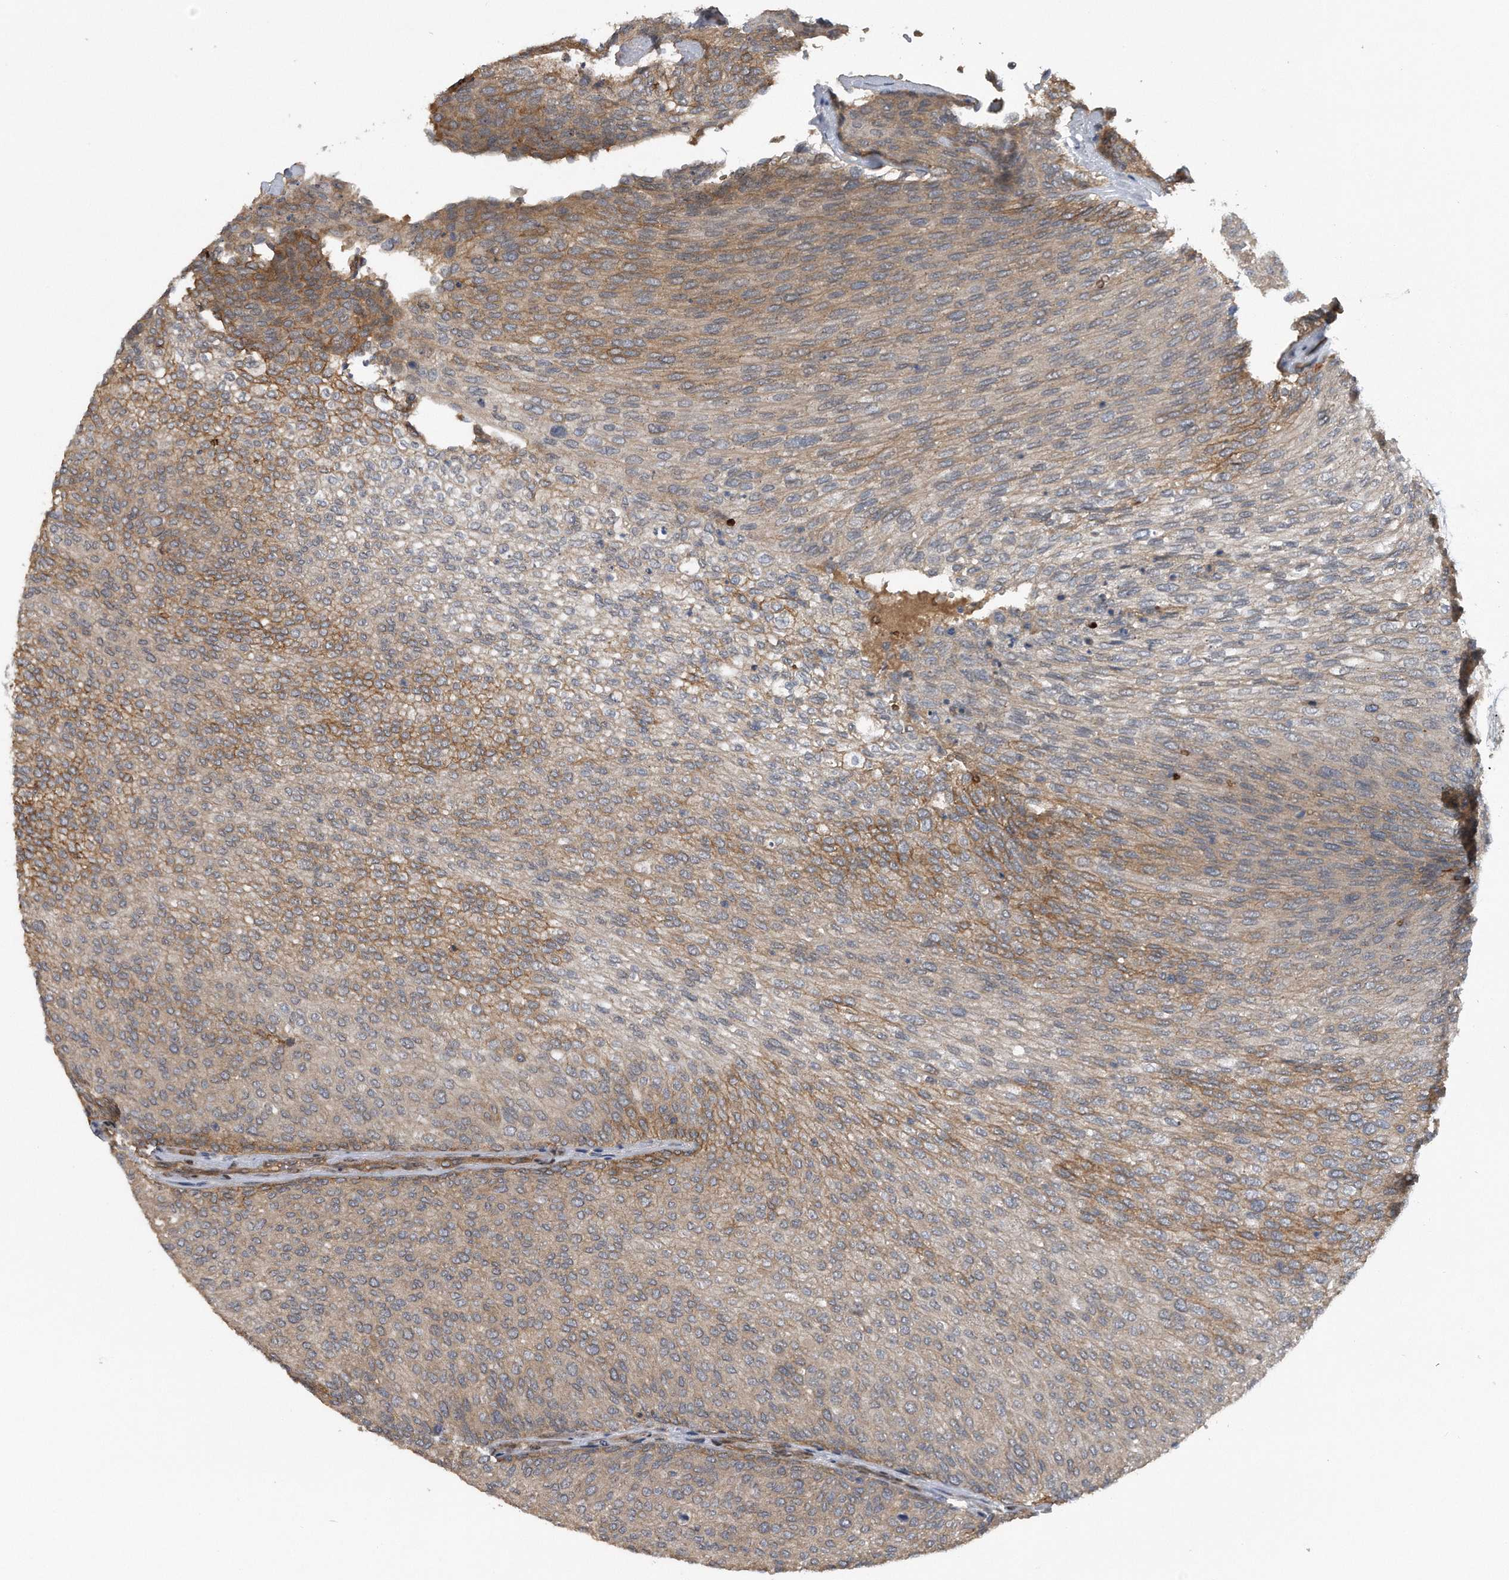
{"staining": {"intensity": "moderate", "quantity": ">75%", "location": "cytoplasmic/membranous"}, "tissue": "urothelial cancer", "cell_type": "Tumor cells", "image_type": "cancer", "snomed": [{"axis": "morphology", "description": "Urothelial carcinoma, Low grade"}, {"axis": "topography", "description": "Urinary bladder"}], "caption": "This photomicrograph exhibits urothelial cancer stained with immunohistochemistry to label a protein in brown. The cytoplasmic/membranous of tumor cells show moderate positivity for the protein. Nuclei are counter-stained blue.", "gene": "ZNF79", "patient": {"sex": "female", "age": 79}}